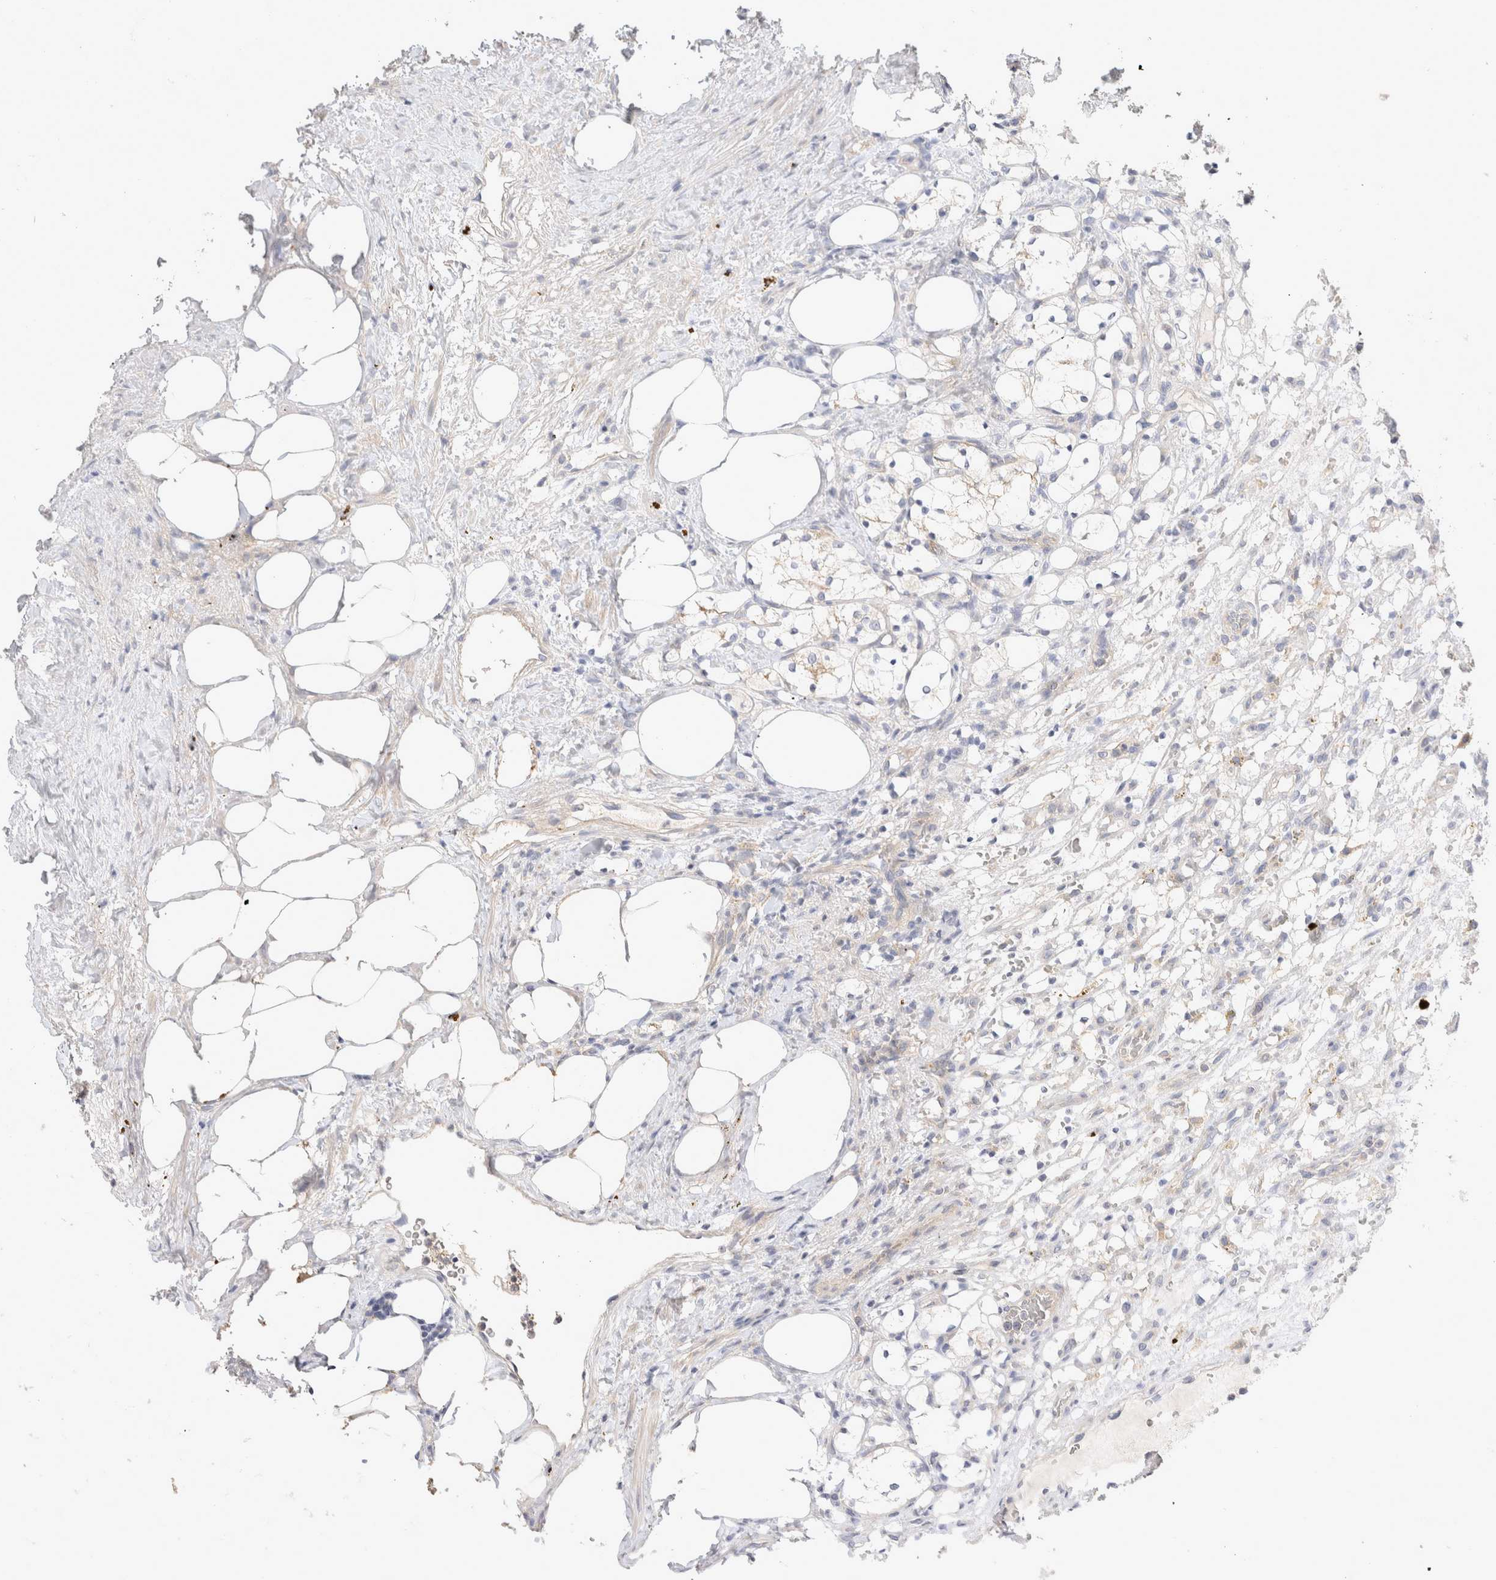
{"staining": {"intensity": "negative", "quantity": "none", "location": "none"}, "tissue": "renal cancer", "cell_type": "Tumor cells", "image_type": "cancer", "snomed": [{"axis": "morphology", "description": "Adenocarcinoma, NOS"}, {"axis": "topography", "description": "Kidney"}], "caption": "Immunohistochemical staining of renal cancer demonstrates no significant staining in tumor cells. (DAB immunohistochemistry (IHC) with hematoxylin counter stain).", "gene": "TOM1L2", "patient": {"sex": "female", "age": 69}}